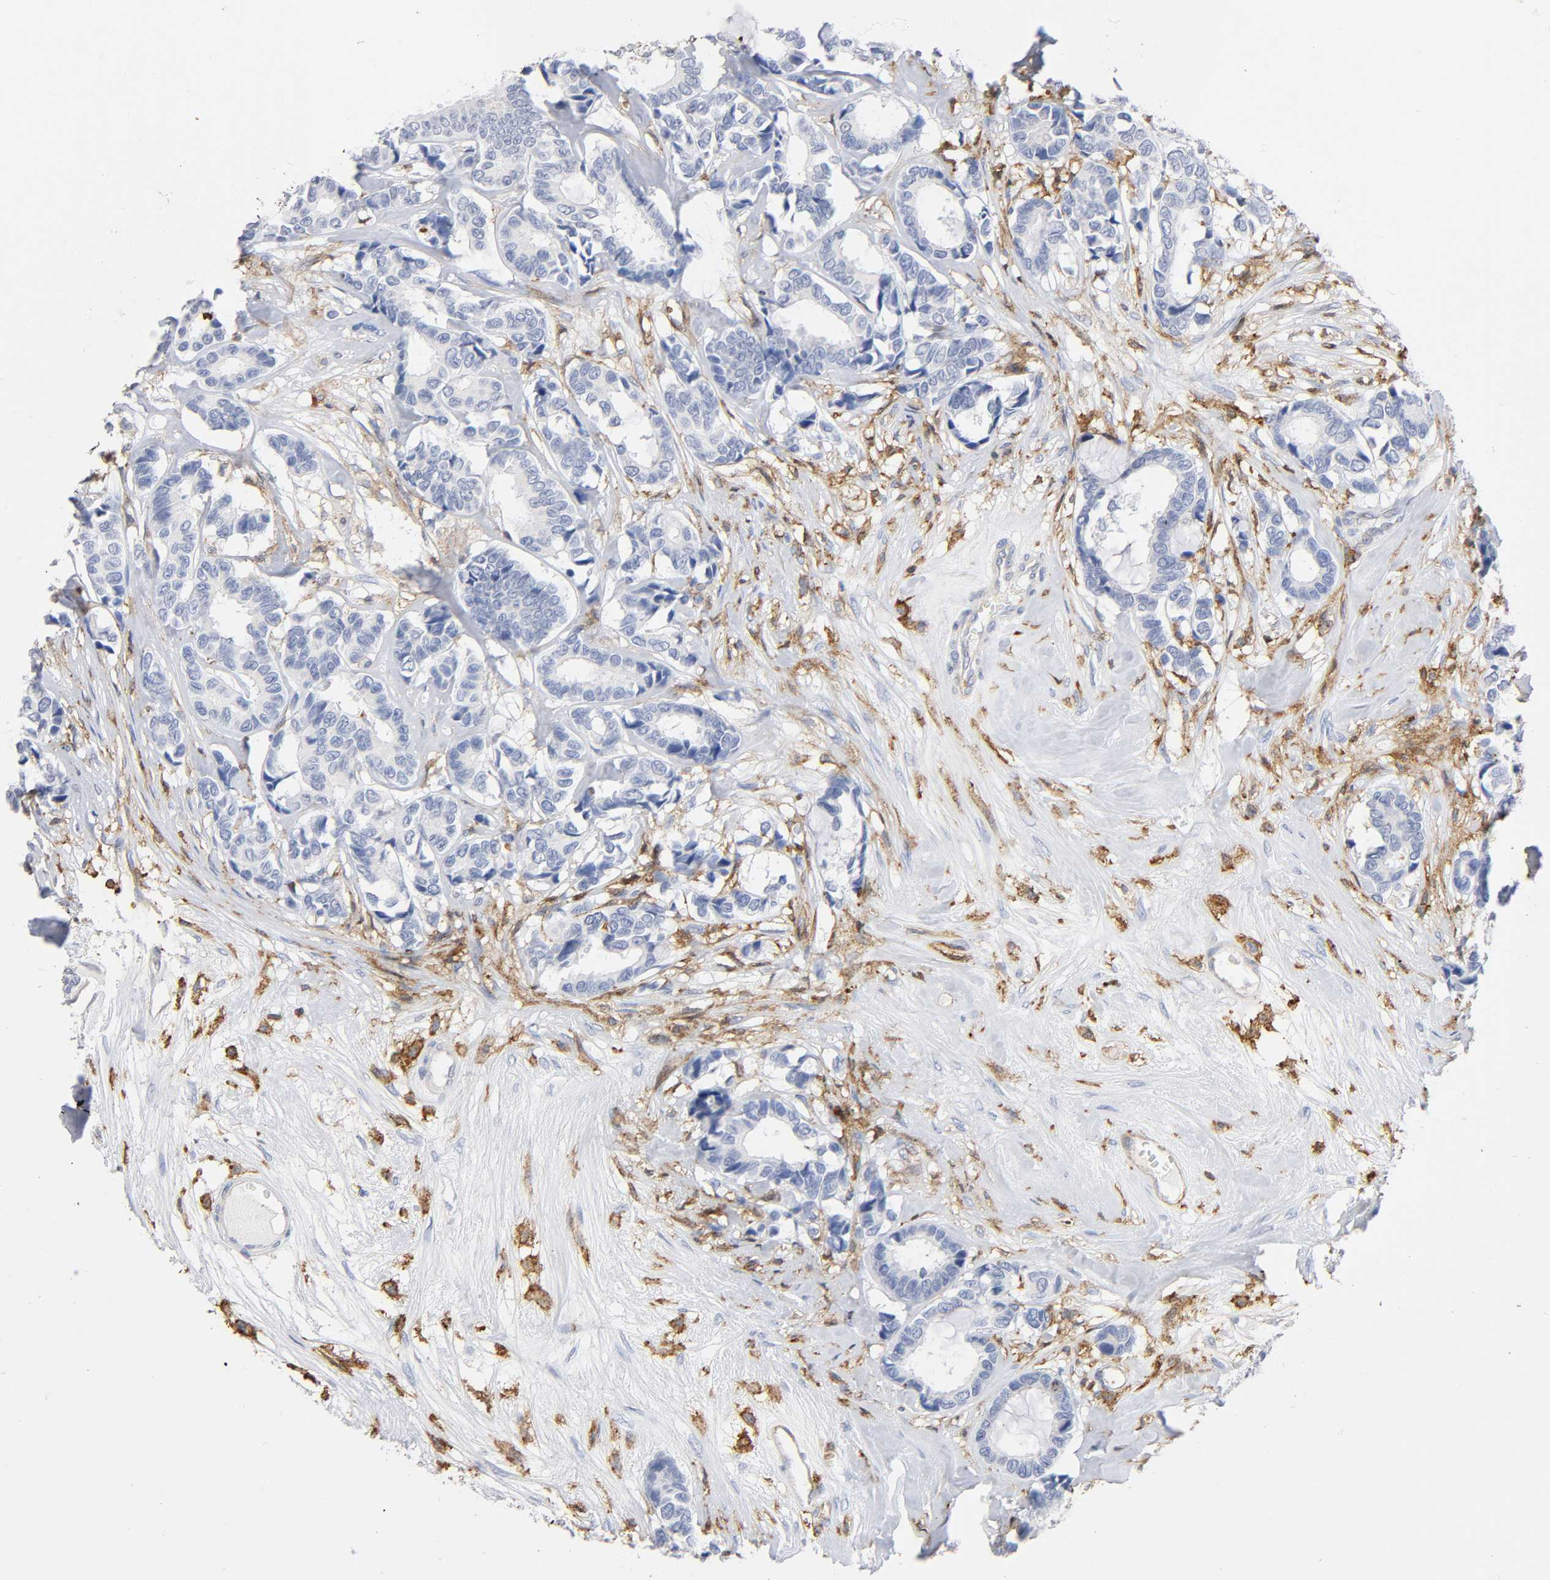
{"staining": {"intensity": "negative", "quantity": "none", "location": "none"}, "tissue": "breast cancer", "cell_type": "Tumor cells", "image_type": "cancer", "snomed": [{"axis": "morphology", "description": "Duct carcinoma"}, {"axis": "topography", "description": "Breast"}], "caption": "Micrograph shows no significant protein positivity in tumor cells of invasive ductal carcinoma (breast). Nuclei are stained in blue.", "gene": "LYN", "patient": {"sex": "female", "age": 87}}